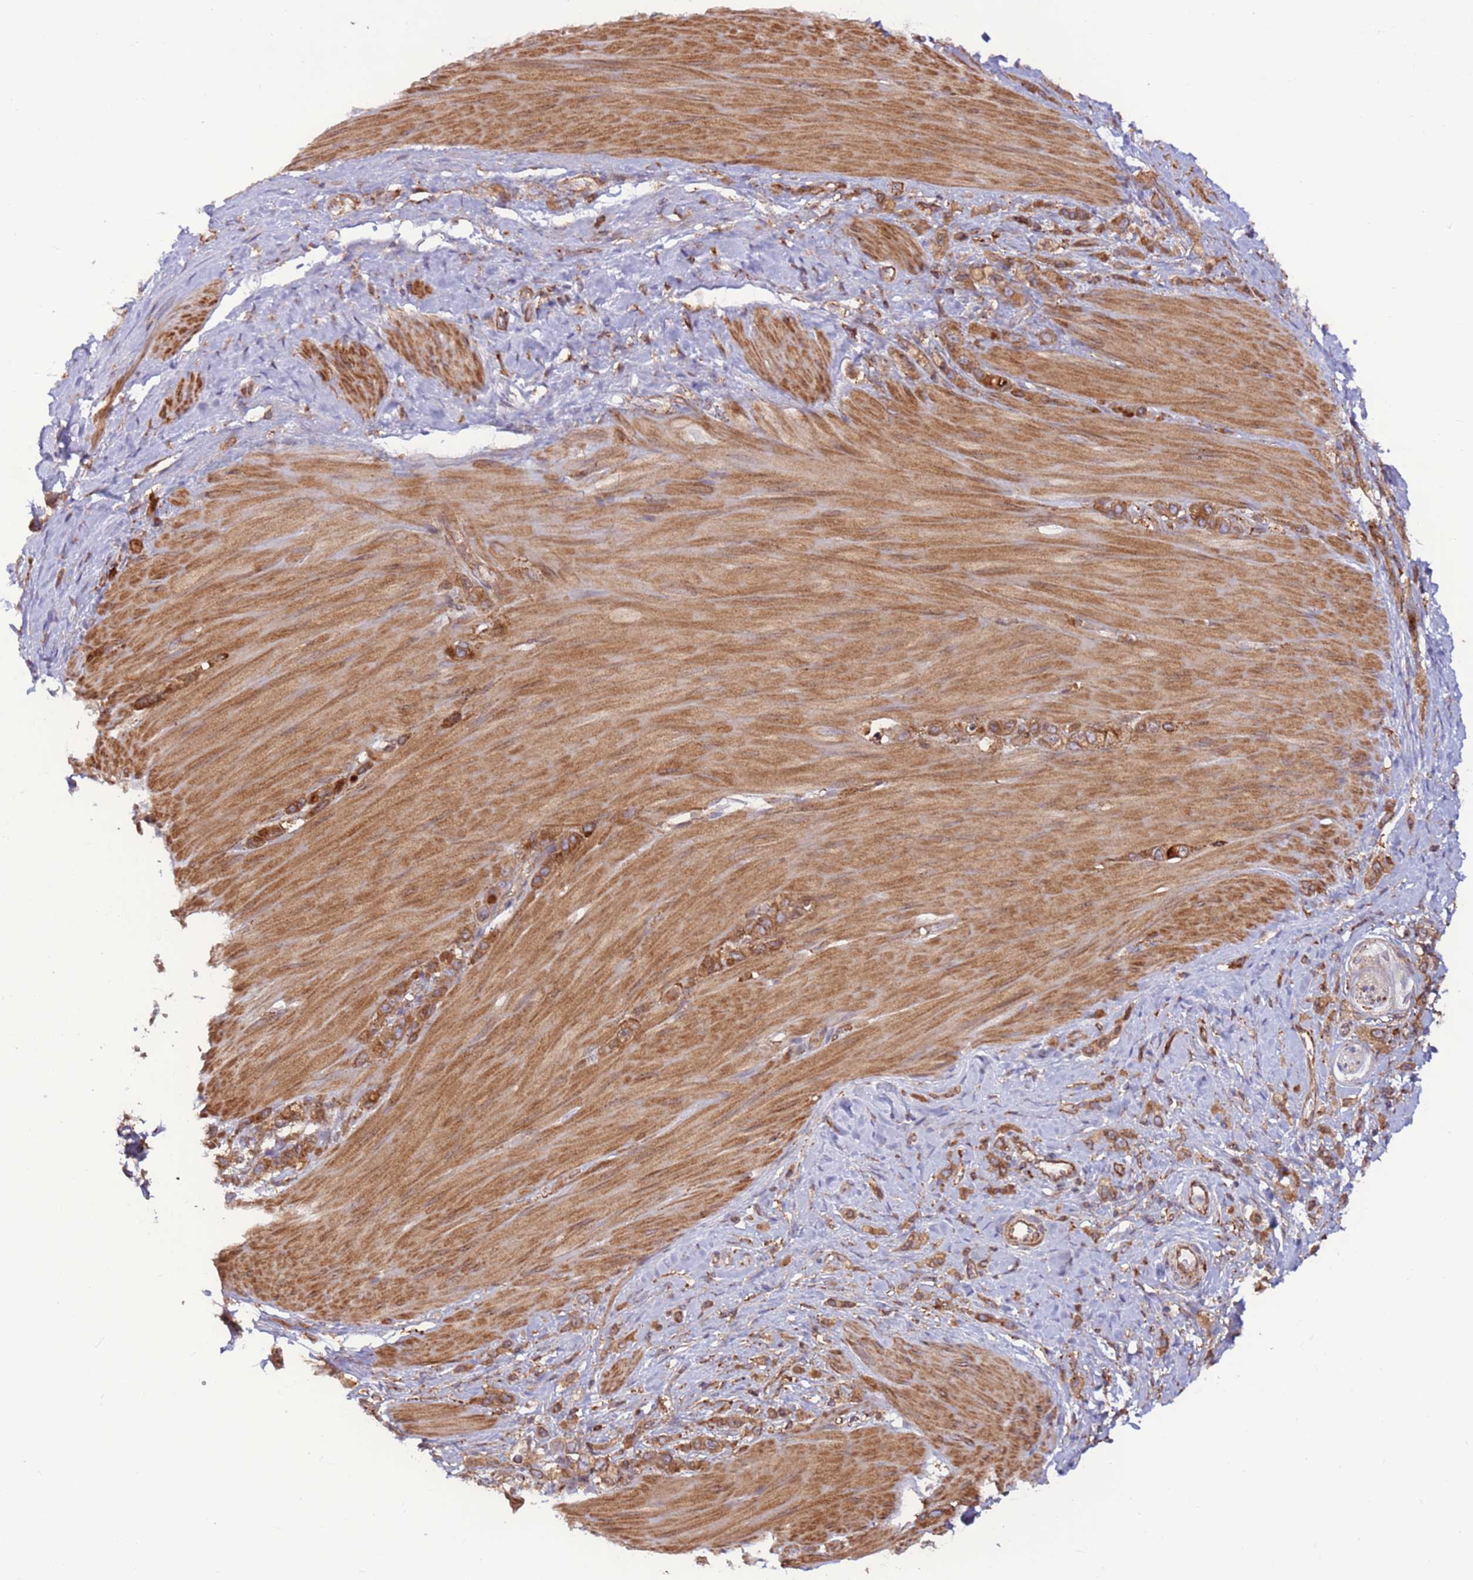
{"staining": {"intensity": "moderate", "quantity": ">75%", "location": "cytoplasmic/membranous"}, "tissue": "stomach cancer", "cell_type": "Tumor cells", "image_type": "cancer", "snomed": [{"axis": "morphology", "description": "Adenocarcinoma, NOS"}, {"axis": "topography", "description": "Stomach"}], "caption": "This is an image of IHC staining of stomach cancer, which shows moderate positivity in the cytoplasmic/membranous of tumor cells.", "gene": "DDX19B", "patient": {"sex": "female", "age": 65}}